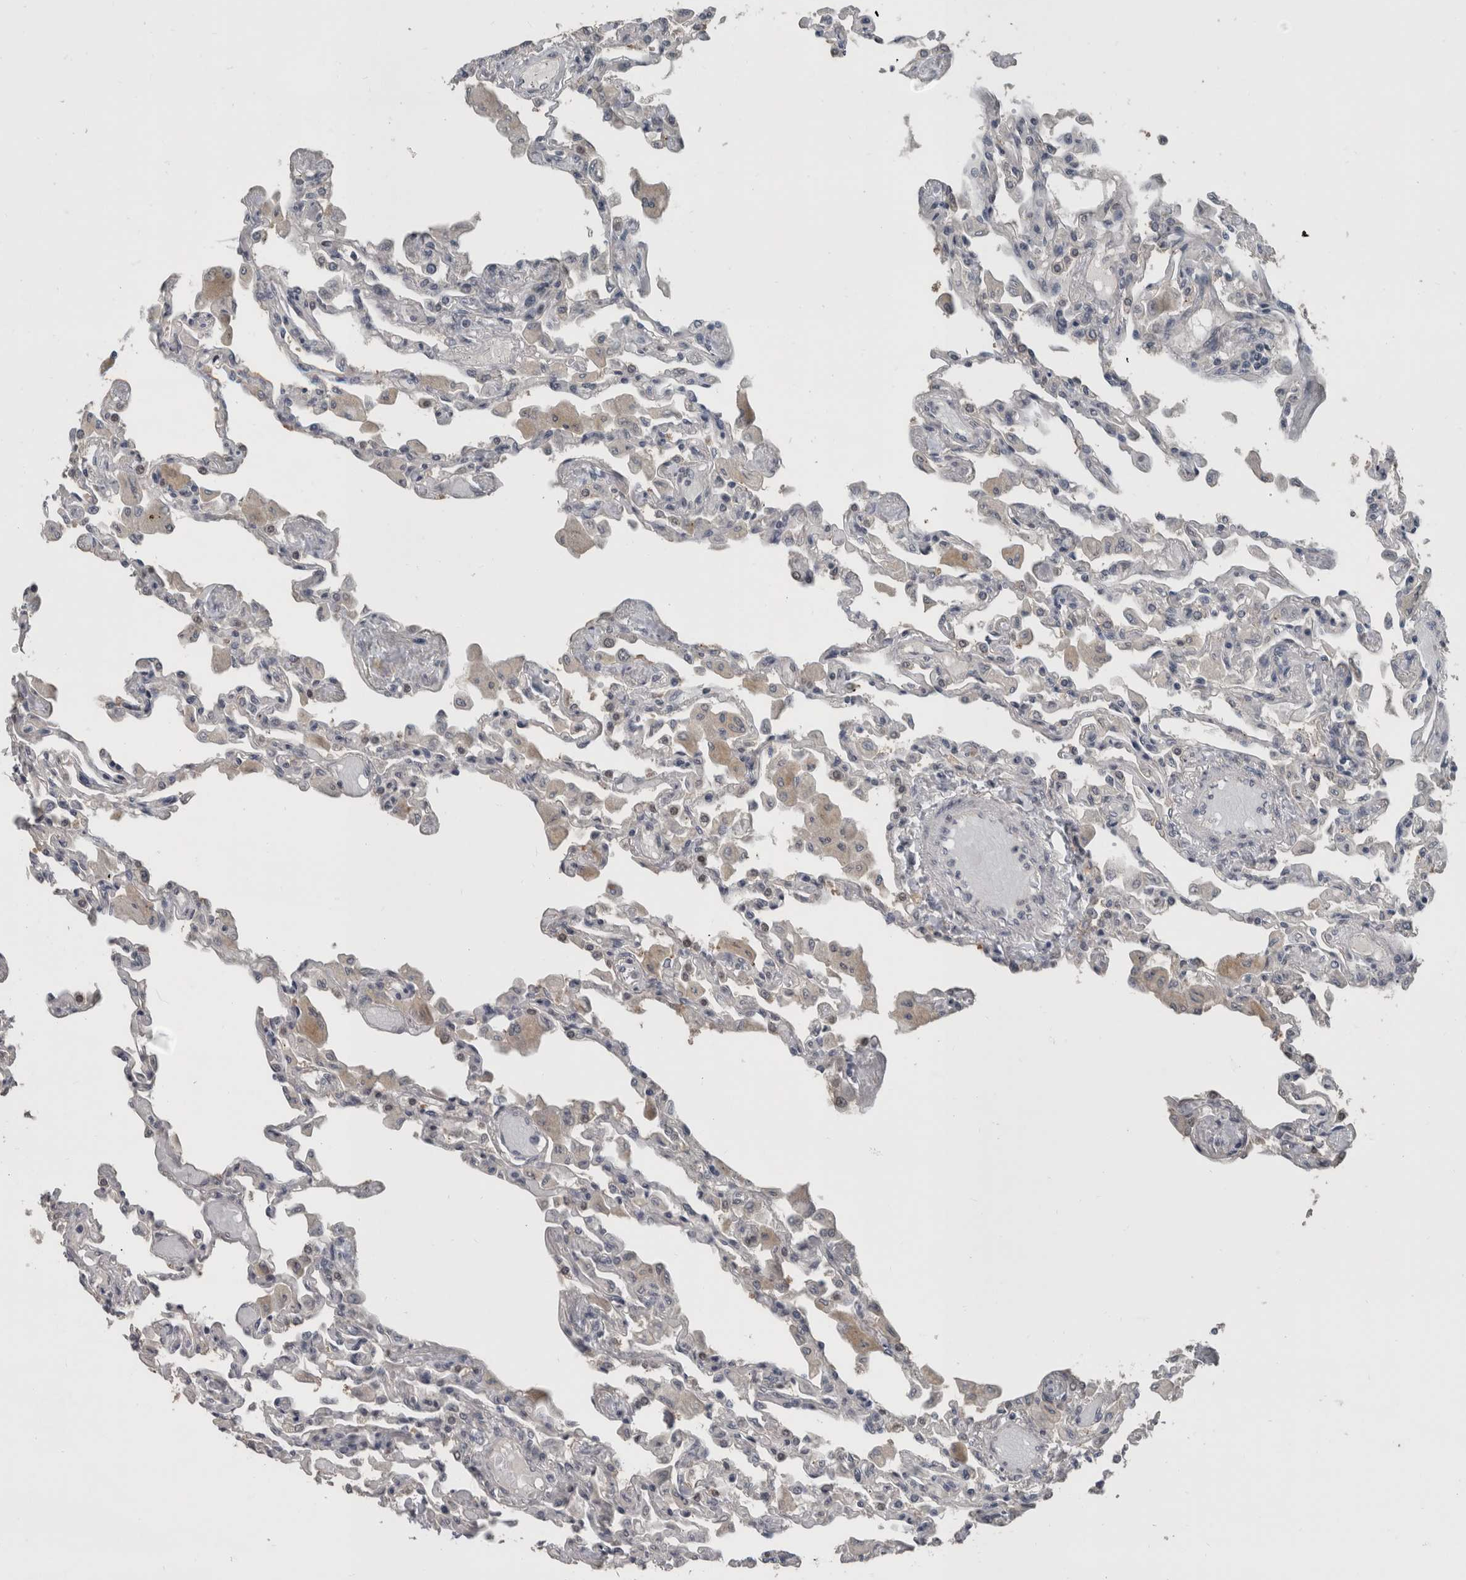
{"staining": {"intensity": "moderate", "quantity": "<25%", "location": "nuclear"}, "tissue": "lung", "cell_type": "Alveolar cells", "image_type": "normal", "snomed": [{"axis": "morphology", "description": "Normal tissue, NOS"}, {"axis": "topography", "description": "Bronchus"}, {"axis": "topography", "description": "Lung"}], "caption": "IHC of benign human lung reveals low levels of moderate nuclear positivity in about <25% of alveolar cells. (DAB IHC, brown staining for protein, blue staining for nuclei).", "gene": "ZBTB21", "patient": {"sex": "female", "age": 49}}